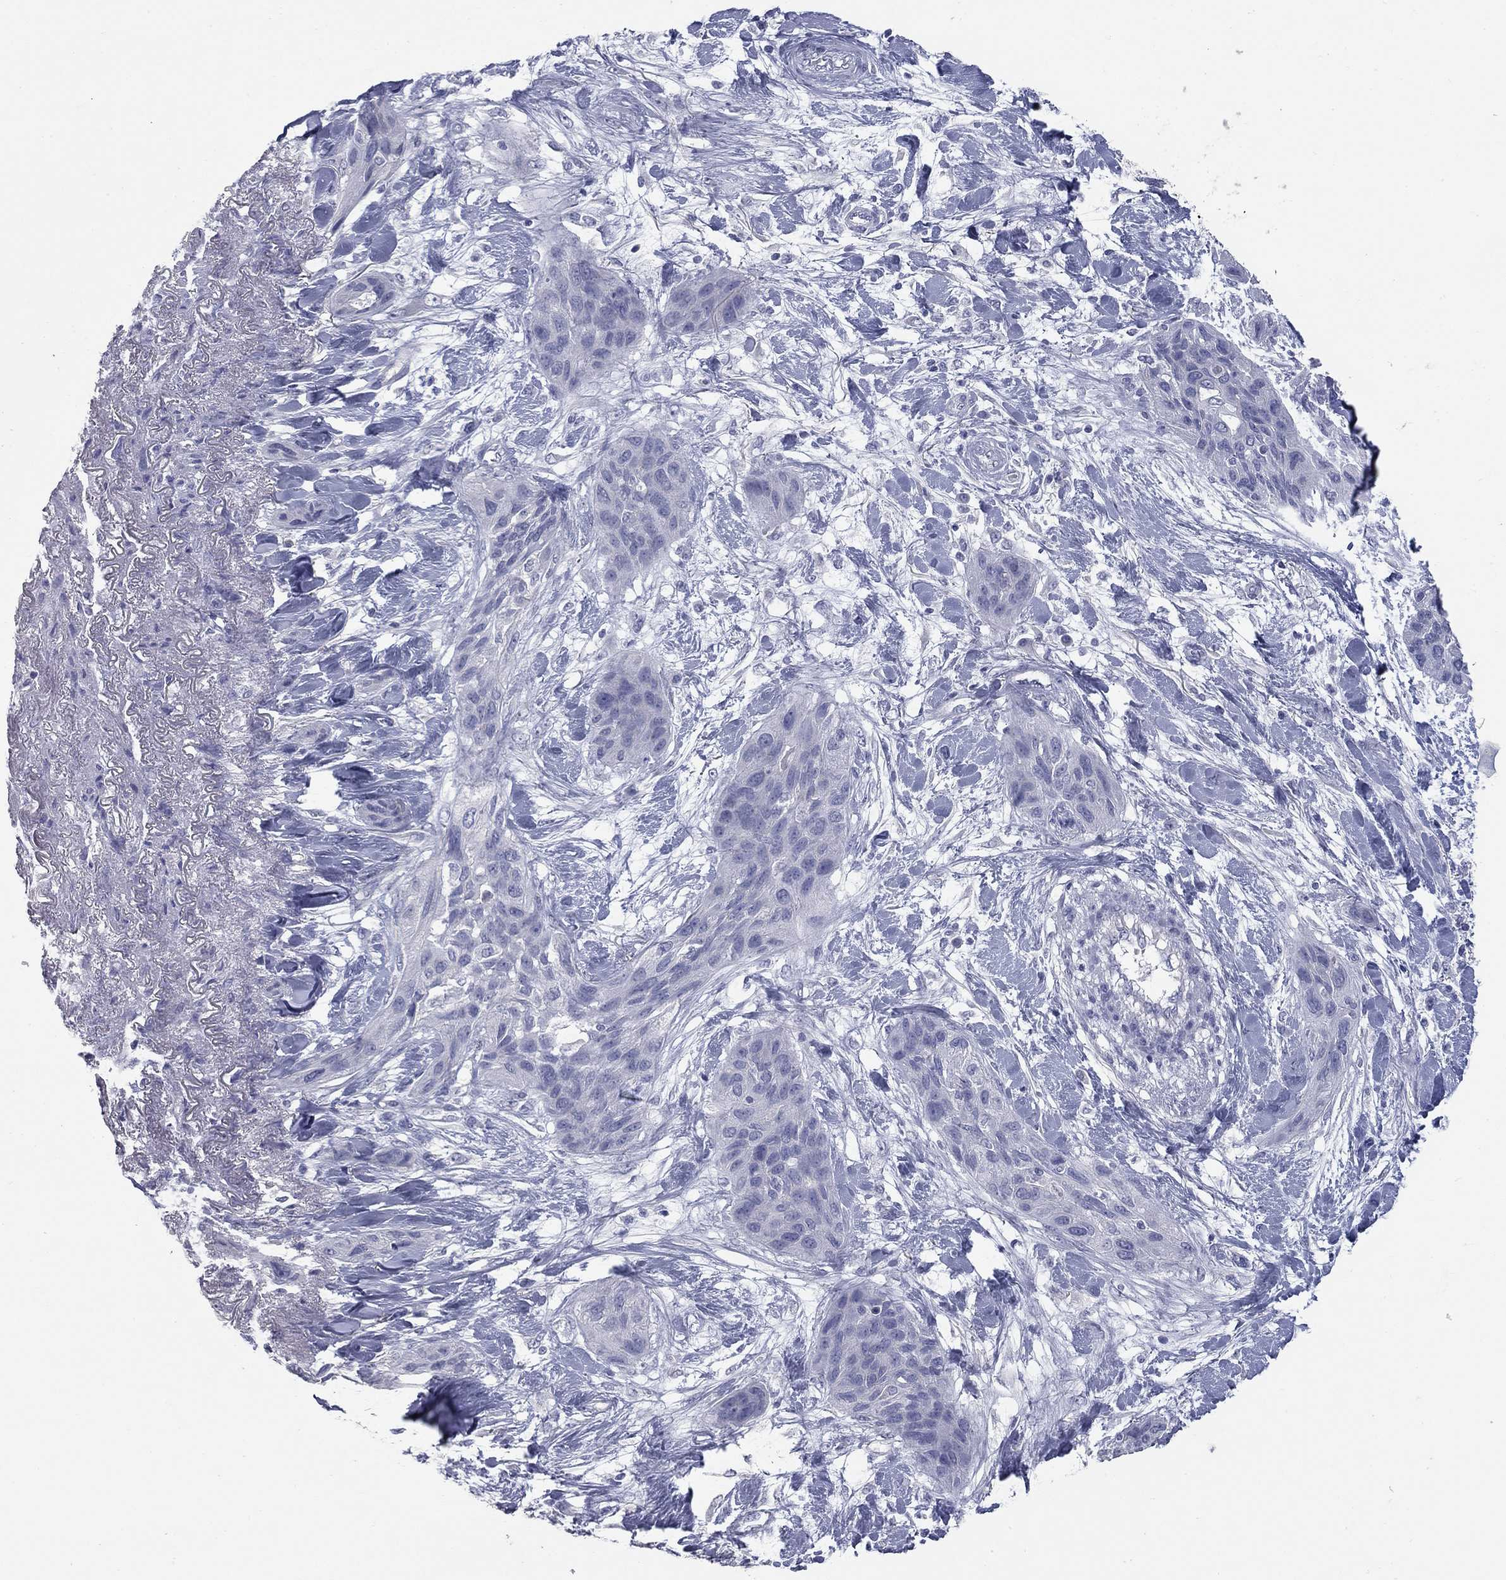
{"staining": {"intensity": "negative", "quantity": "none", "location": "none"}, "tissue": "lung cancer", "cell_type": "Tumor cells", "image_type": "cancer", "snomed": [{"axis": "morphology", "description": "Squamous cell carcinoma, NOS"}, {"axis": "topography", "description": "Lung"}], "caption": "Tumor cells are negative for brown protein staining in lung cancer. (DAB (3,3'-diaminobenzidine) IHC visualized using brightfield microscopy, high magnification).", "gene": "TAC1", "patient": {"sex": "female", "age": 70}}